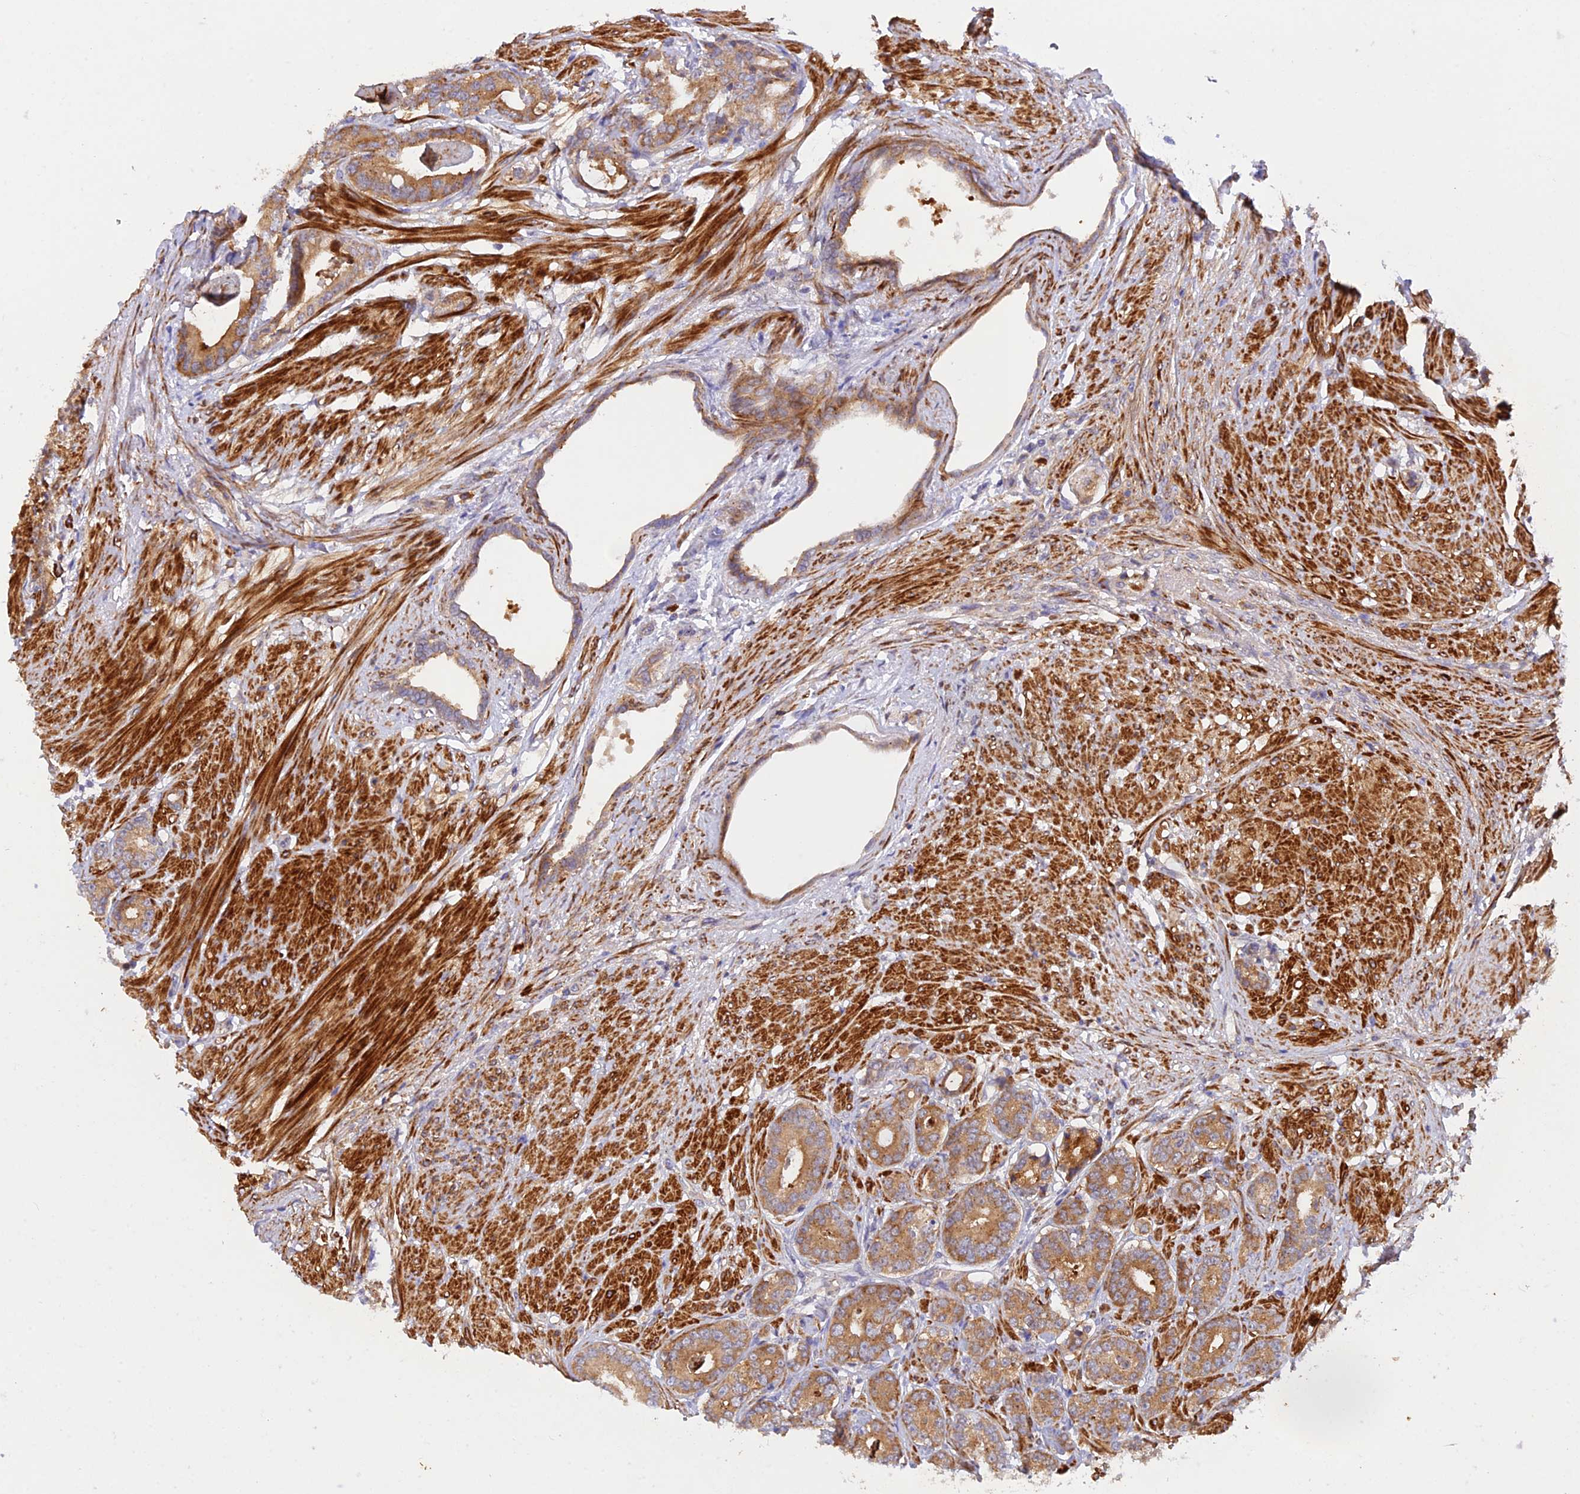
{"staining": {"intensity": "moderate", "quantity": ">75%", "location": "cytoplasmic/membranous"}, "tissue": "prostate cancer", "cell_type": "Tumor cells", "image_type": "cancer", "snomed": [{"axis": "morphology", "description": "Adenocarcinoma, Low grade"}, {"axis": "topography", "description": "Prostate"}], "caption": "This is a photomicrograph of immunohistochemistry staining of low-grade adenocarcinoma (prostate), which shows moderate expression in the cytoplasmic/membranous of tumor cells.", "gene": "WDFY4", "patient": {"sex": "male", "age": 71}}